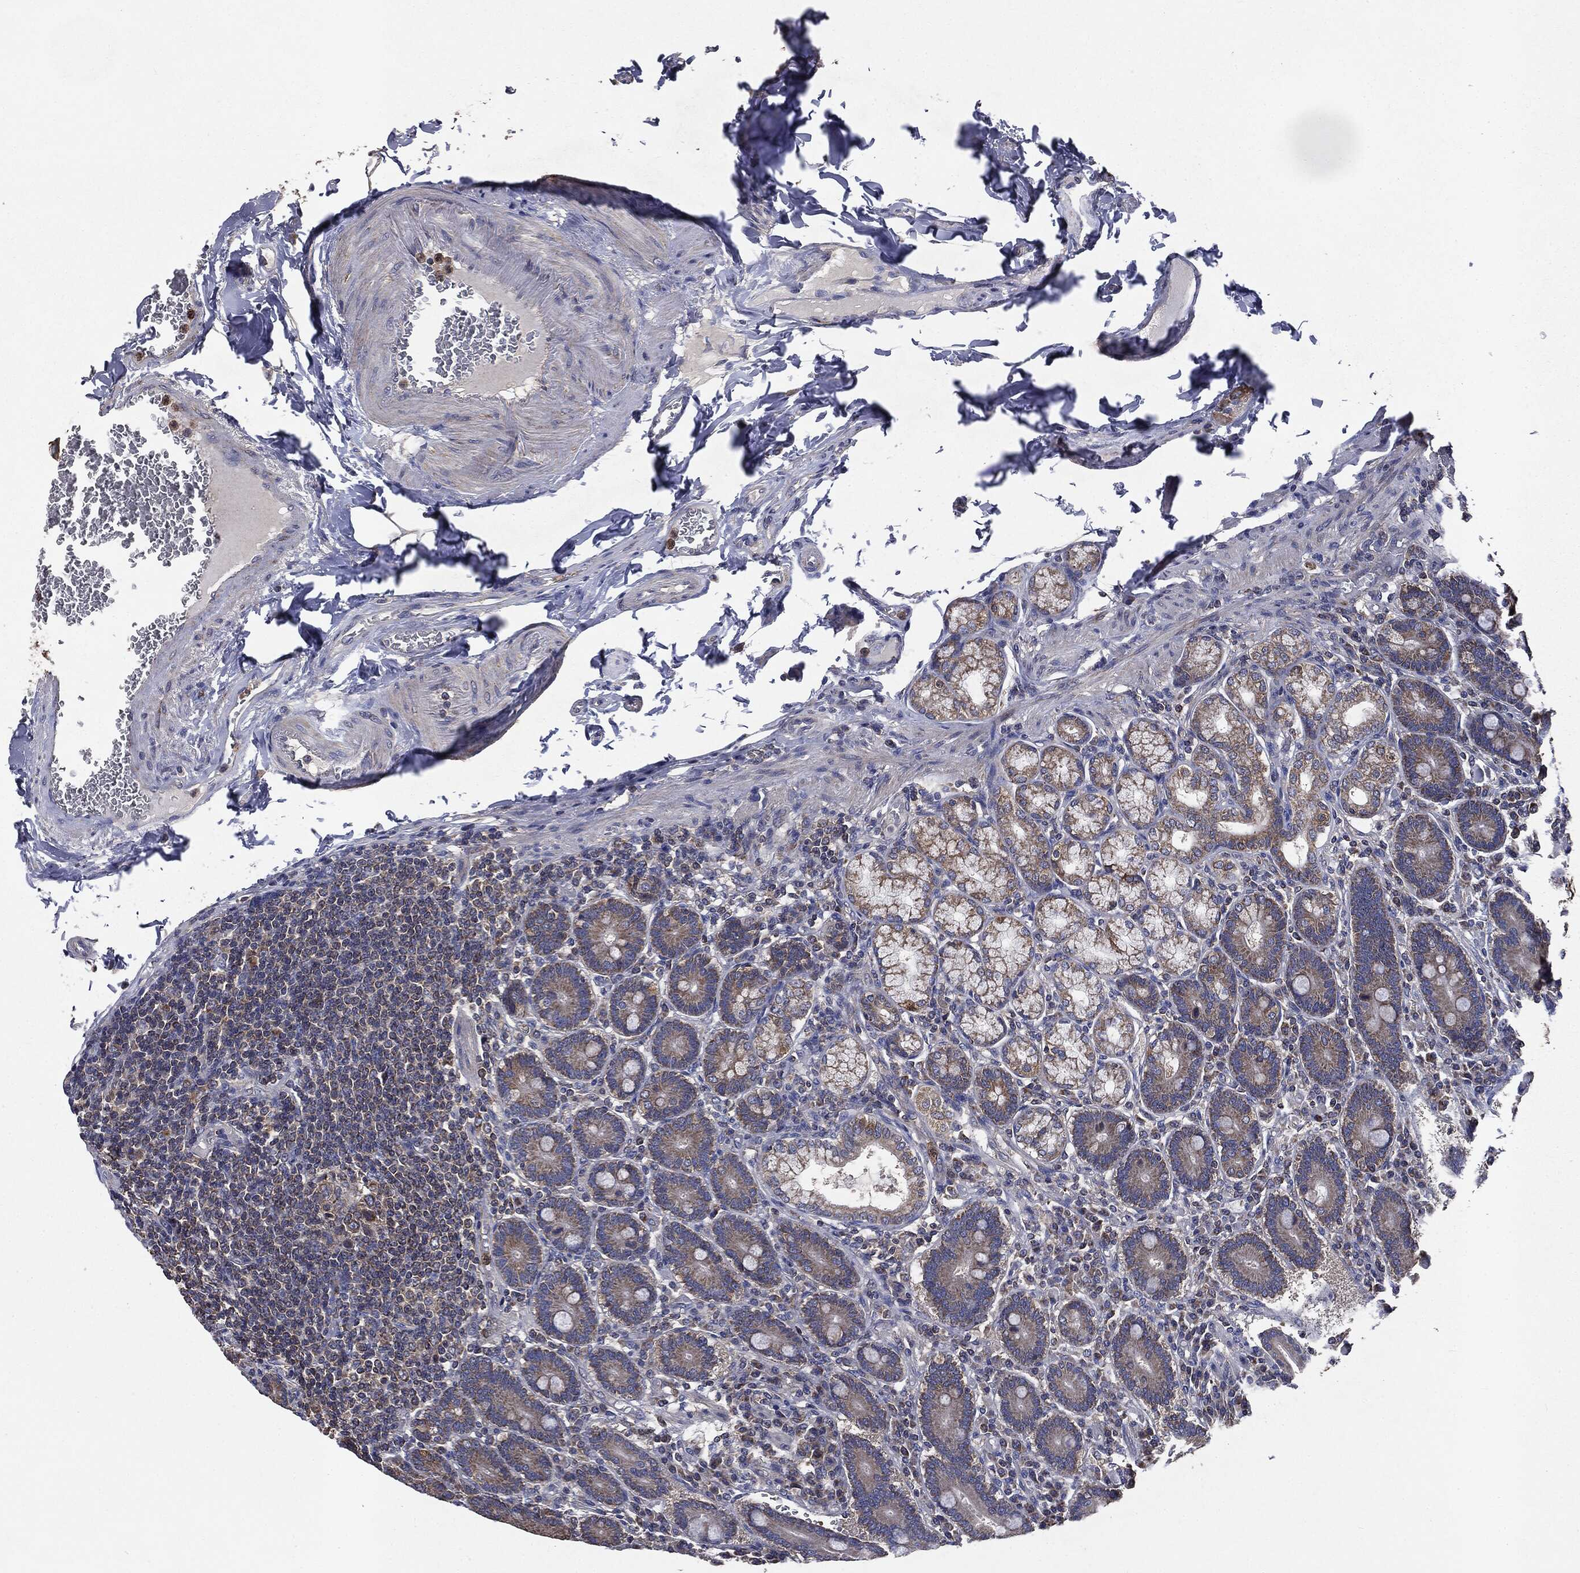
{"staining": {"intensity": "moderate", "quantity": "25%-75%", "location": "cytoplasmic/membranous"}, "tissue": "duodenum", "cell_type": "Glandular cells", "image_type": "normal", "snomed": [{"axis": "morphology", "description": "Normal tissue, NOS"}, {"axis": "topography", "description": "Duodenum"}], "caption": "Immunohistochemical staining of benign duodenum reveals medium levels of moderate cytoplasmic/membranous expression in approximately 25%-75% of glandular cells. The protein is shown in brown color, while the nuclei are stained blue.", "gene": "MAPK6", "patient": {"sex": "female", "age": 62}}